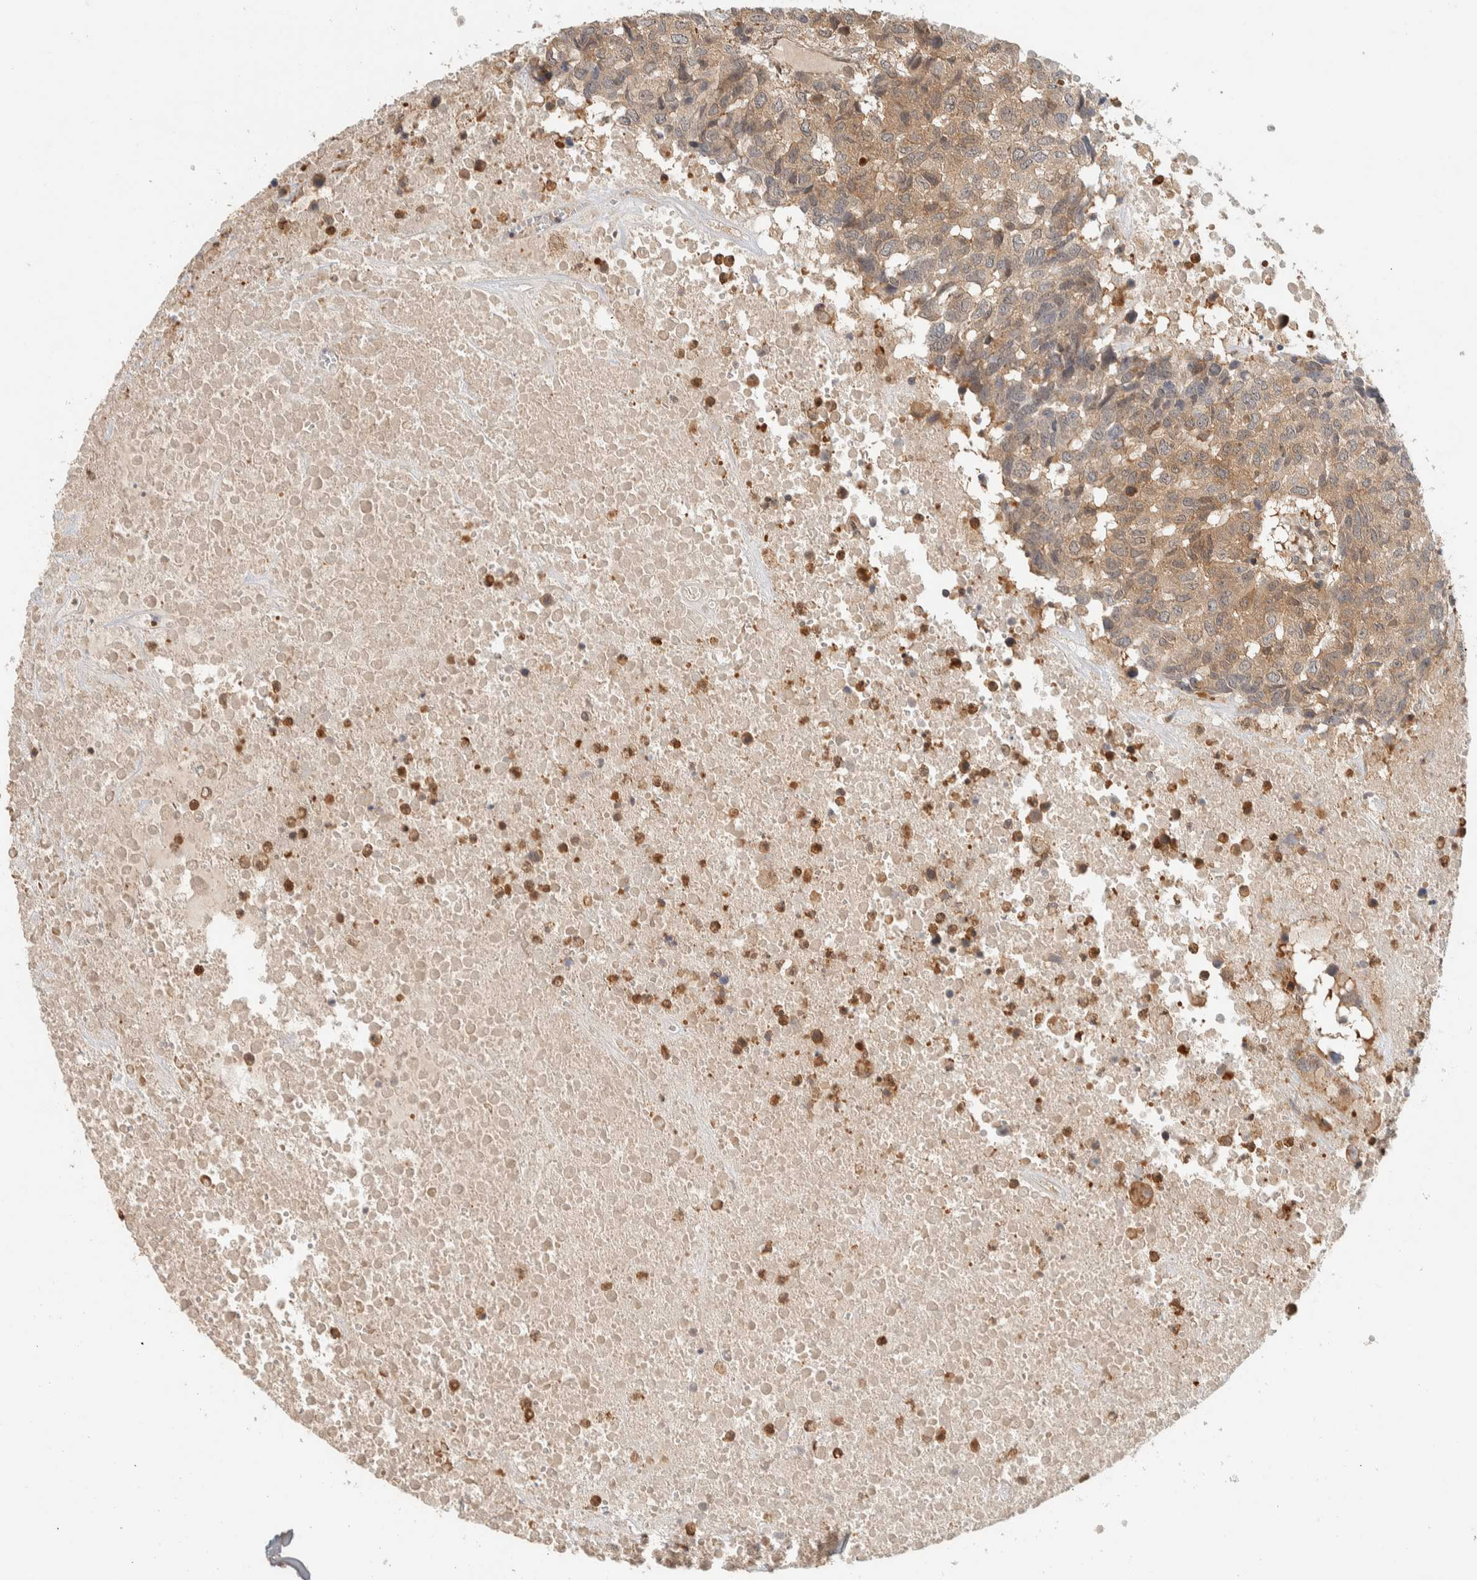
{"staining": {"intensity": "weak", "quantity": ">75%", "location": "cytoplasmic/membranous"}, "tissue": "head and neck cancer", "cell_type": "Tumor cells", "image_type": "cancer", "snomed": [{"axis": "morphology", "description": "Squamous cell carcinoma, NOS"}, {"axis": "topography", "description": "Head-Neck"}], "caption": "The micrograph exhibits staining of squamous cell carcinoma (head and neck), revealing weak cytoplasmic/membranous protein staining (brown color) within tumor cells. The staining was performed using DAB (3,3'-diaminobenzidine), with brown indicating positive protein expression. Nuclei are stained blue with hematoxylin.", "gene": "ADSS2", "patient": {"sex": "male", "age": 66}}